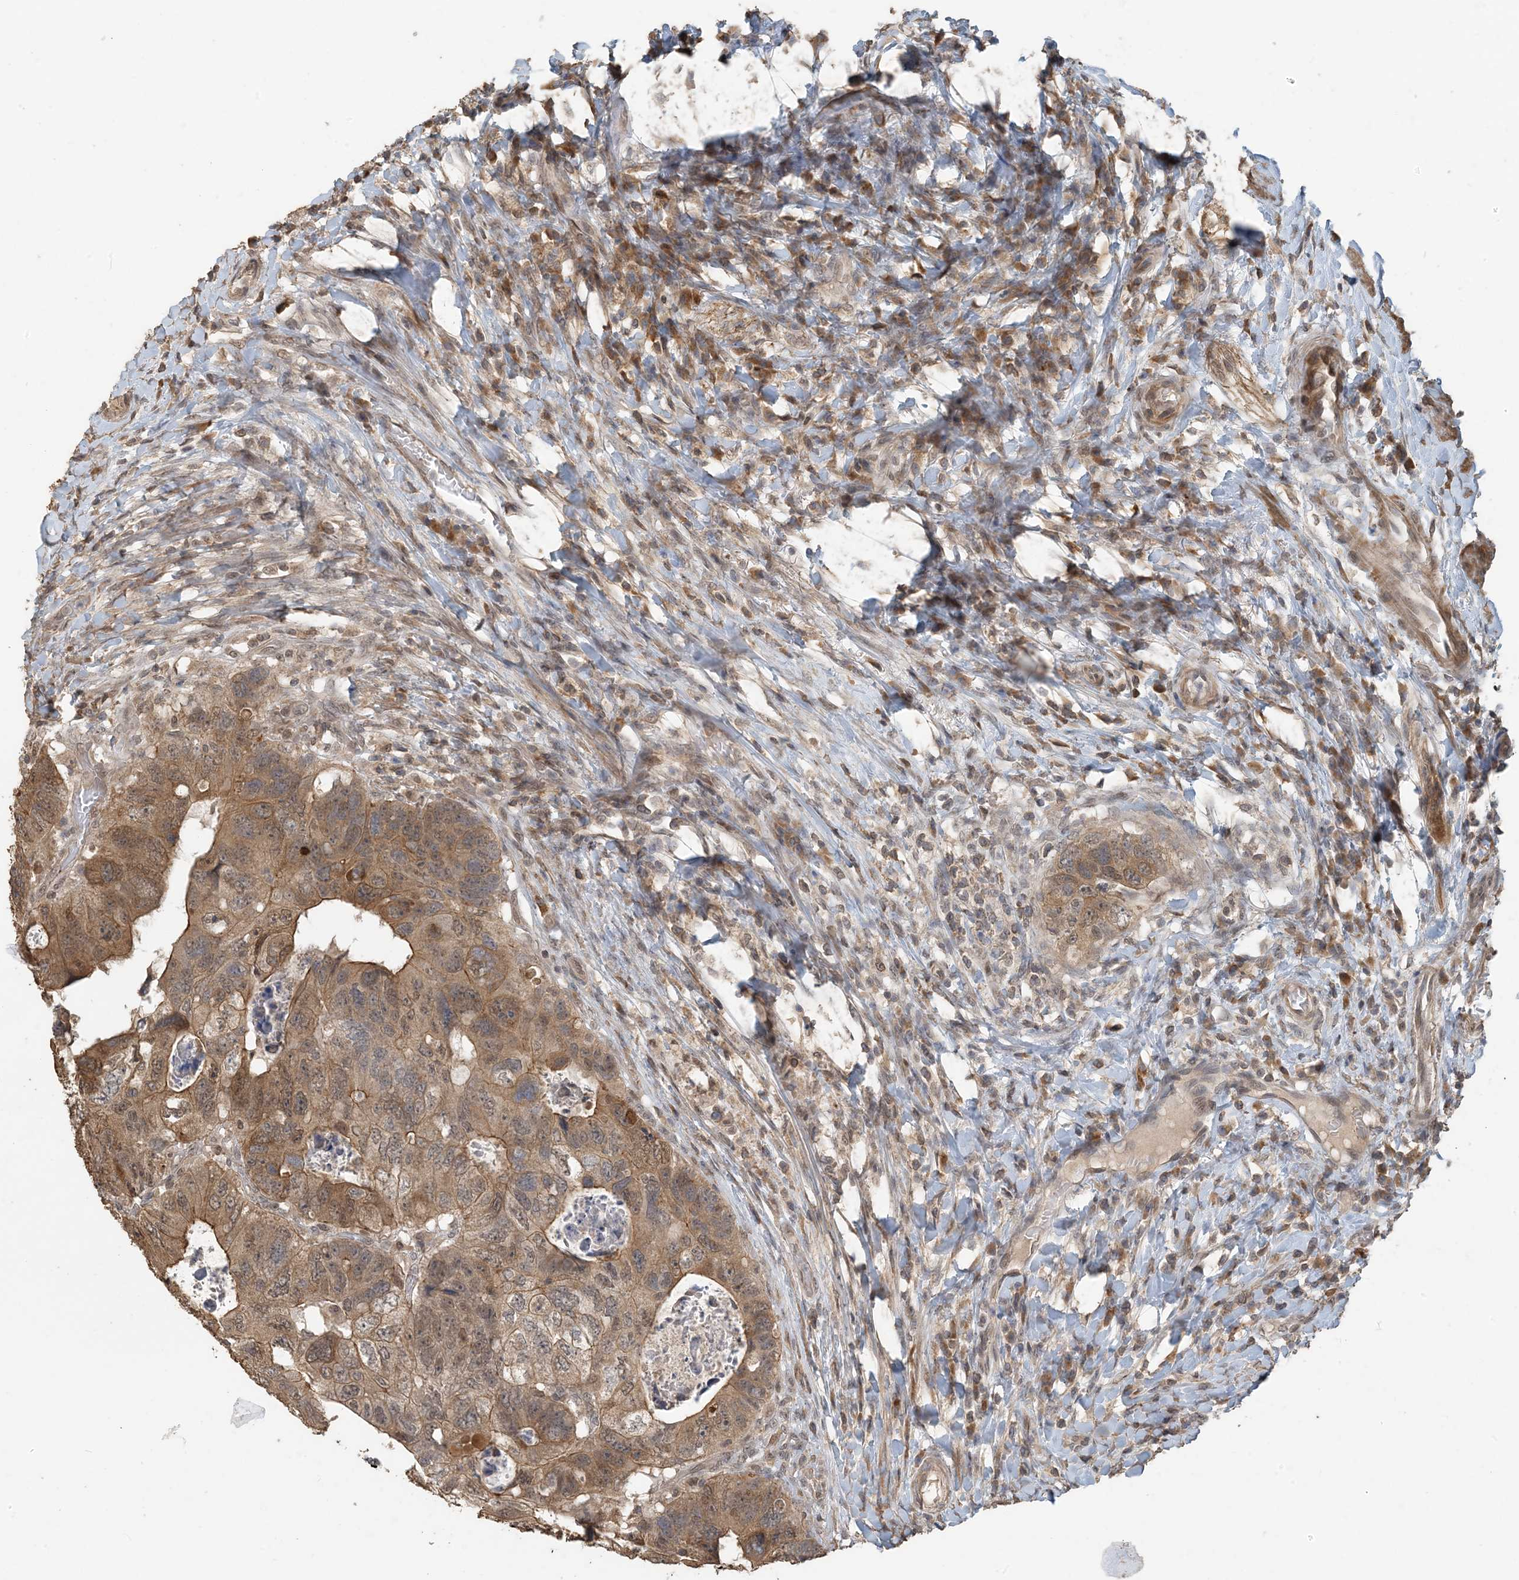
{"staining": {"intensity": "moderate", "quantity": ">75%", "location": "cytoplasmic/membranous,nuclear"}, "tissue": "colorectal cancer", "cell_type": "Tumor cells", "image_type": "cancer", "snomed": [{"axis": "morphology", "description": "Adenocarcinoma, NOS"}, {"axis": "topography", "description": "Rectum"}], "caption": "Moderate cytoplasmic/membranous and nuclear positivity is seen in about >75% of tumor cells in colorectal adenocarcinoma. The protein of interest is stained brown, and the nuclei are stained in blue (DAB IHC with brightfield microscopy, high magnification).", "gene": "ZC3H12A", "patient": {"sex": "male", "age": 59}}